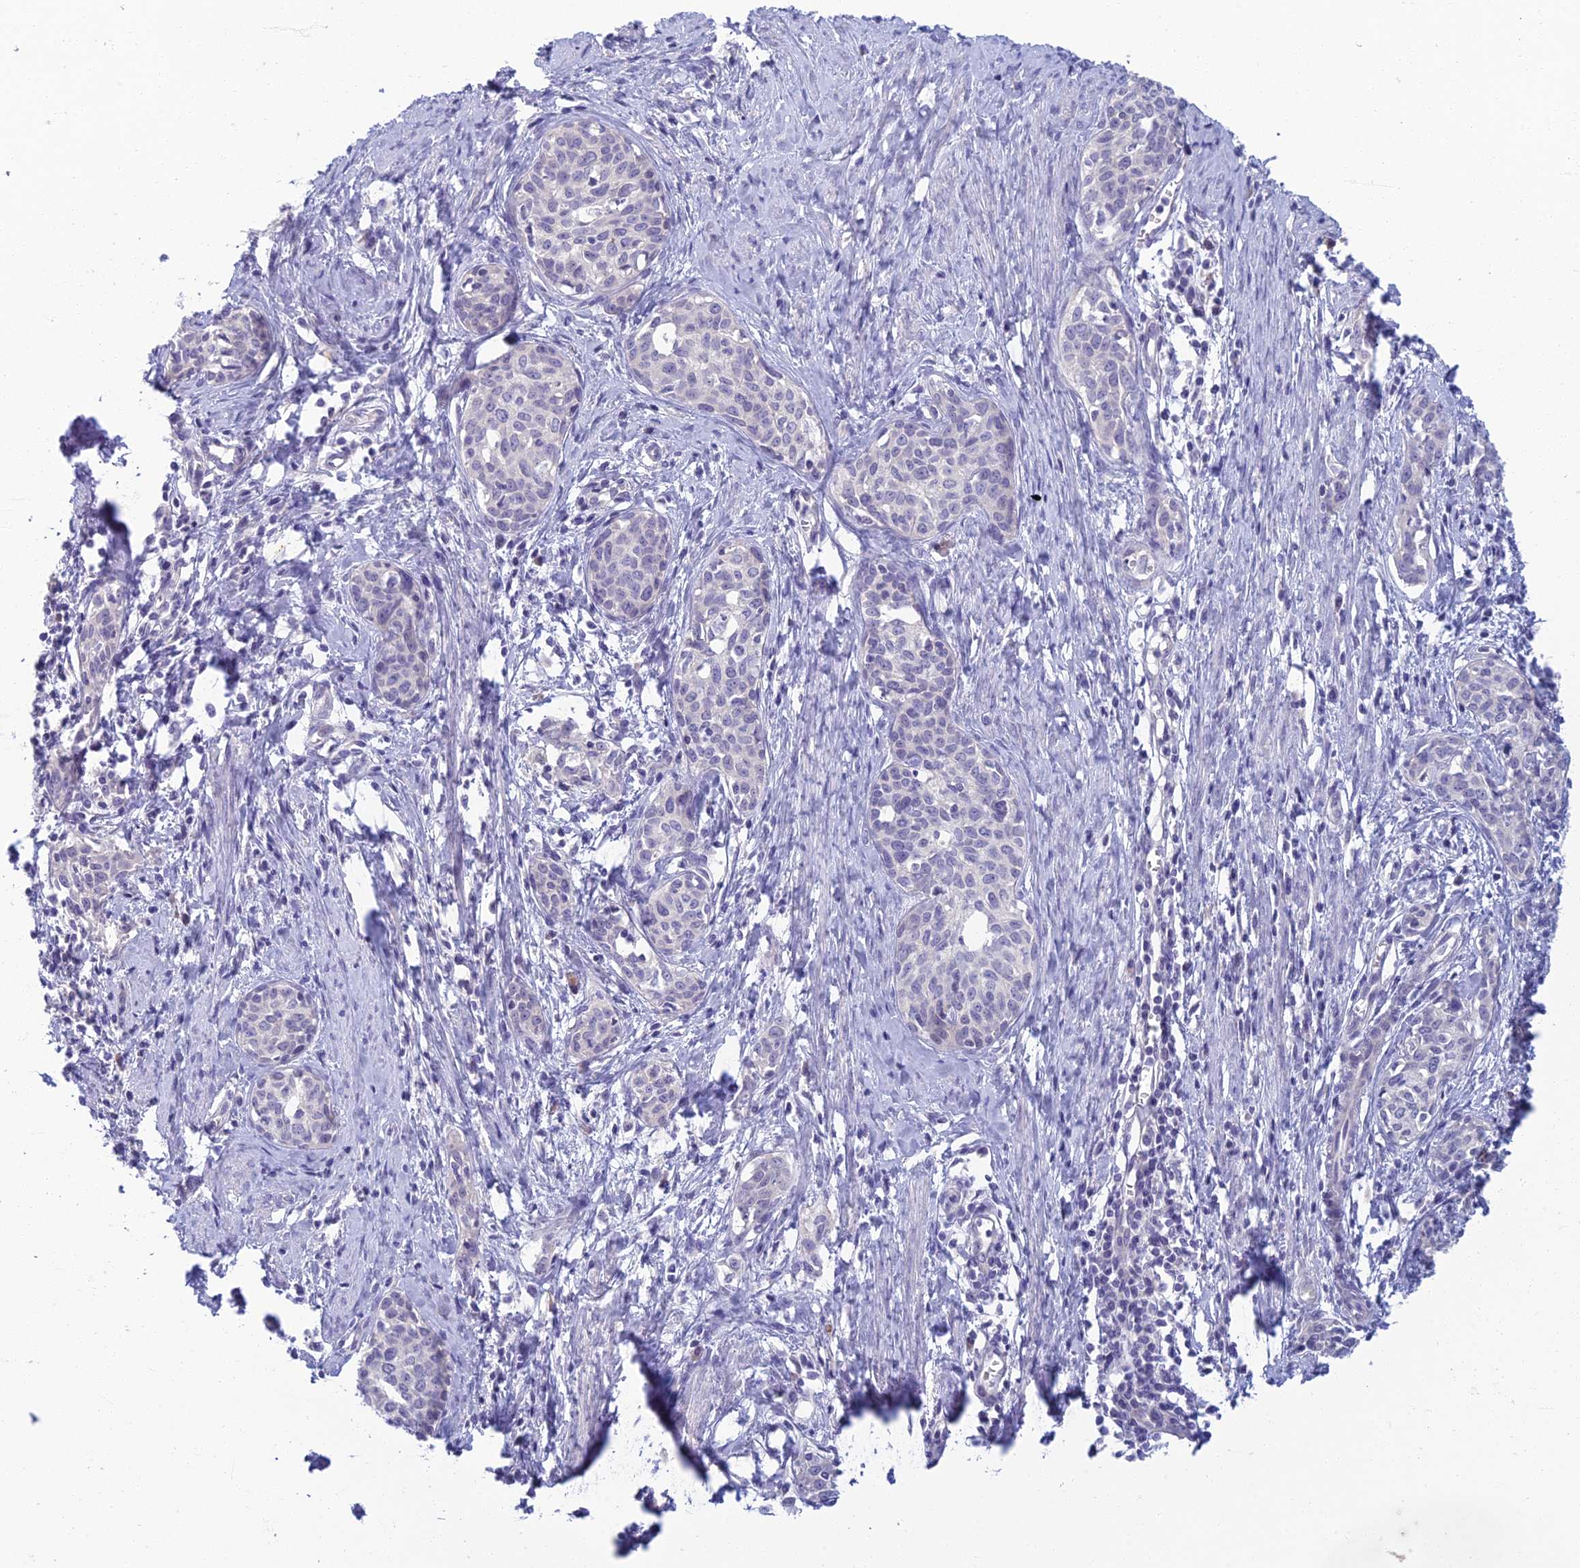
{"staining": {"intensity": "negative", "quantity": "none", "location": "none"}, "tissue": "cervical cancer", "cell_type": "Tumor cells", "image_type": "cancer", "snomed": [{"axis": "morphology", "description": "Squamous cell carcinoma, NOS"}, {"axis": "topography", "description": "Cervix"}], "caption": "An IHC histopathology image of cervical cancer is shown. There is no staining in tumor cells of cervical cancer.", "gene": "SLC25A41", "patient": {"sex": "female", "age": 52}}